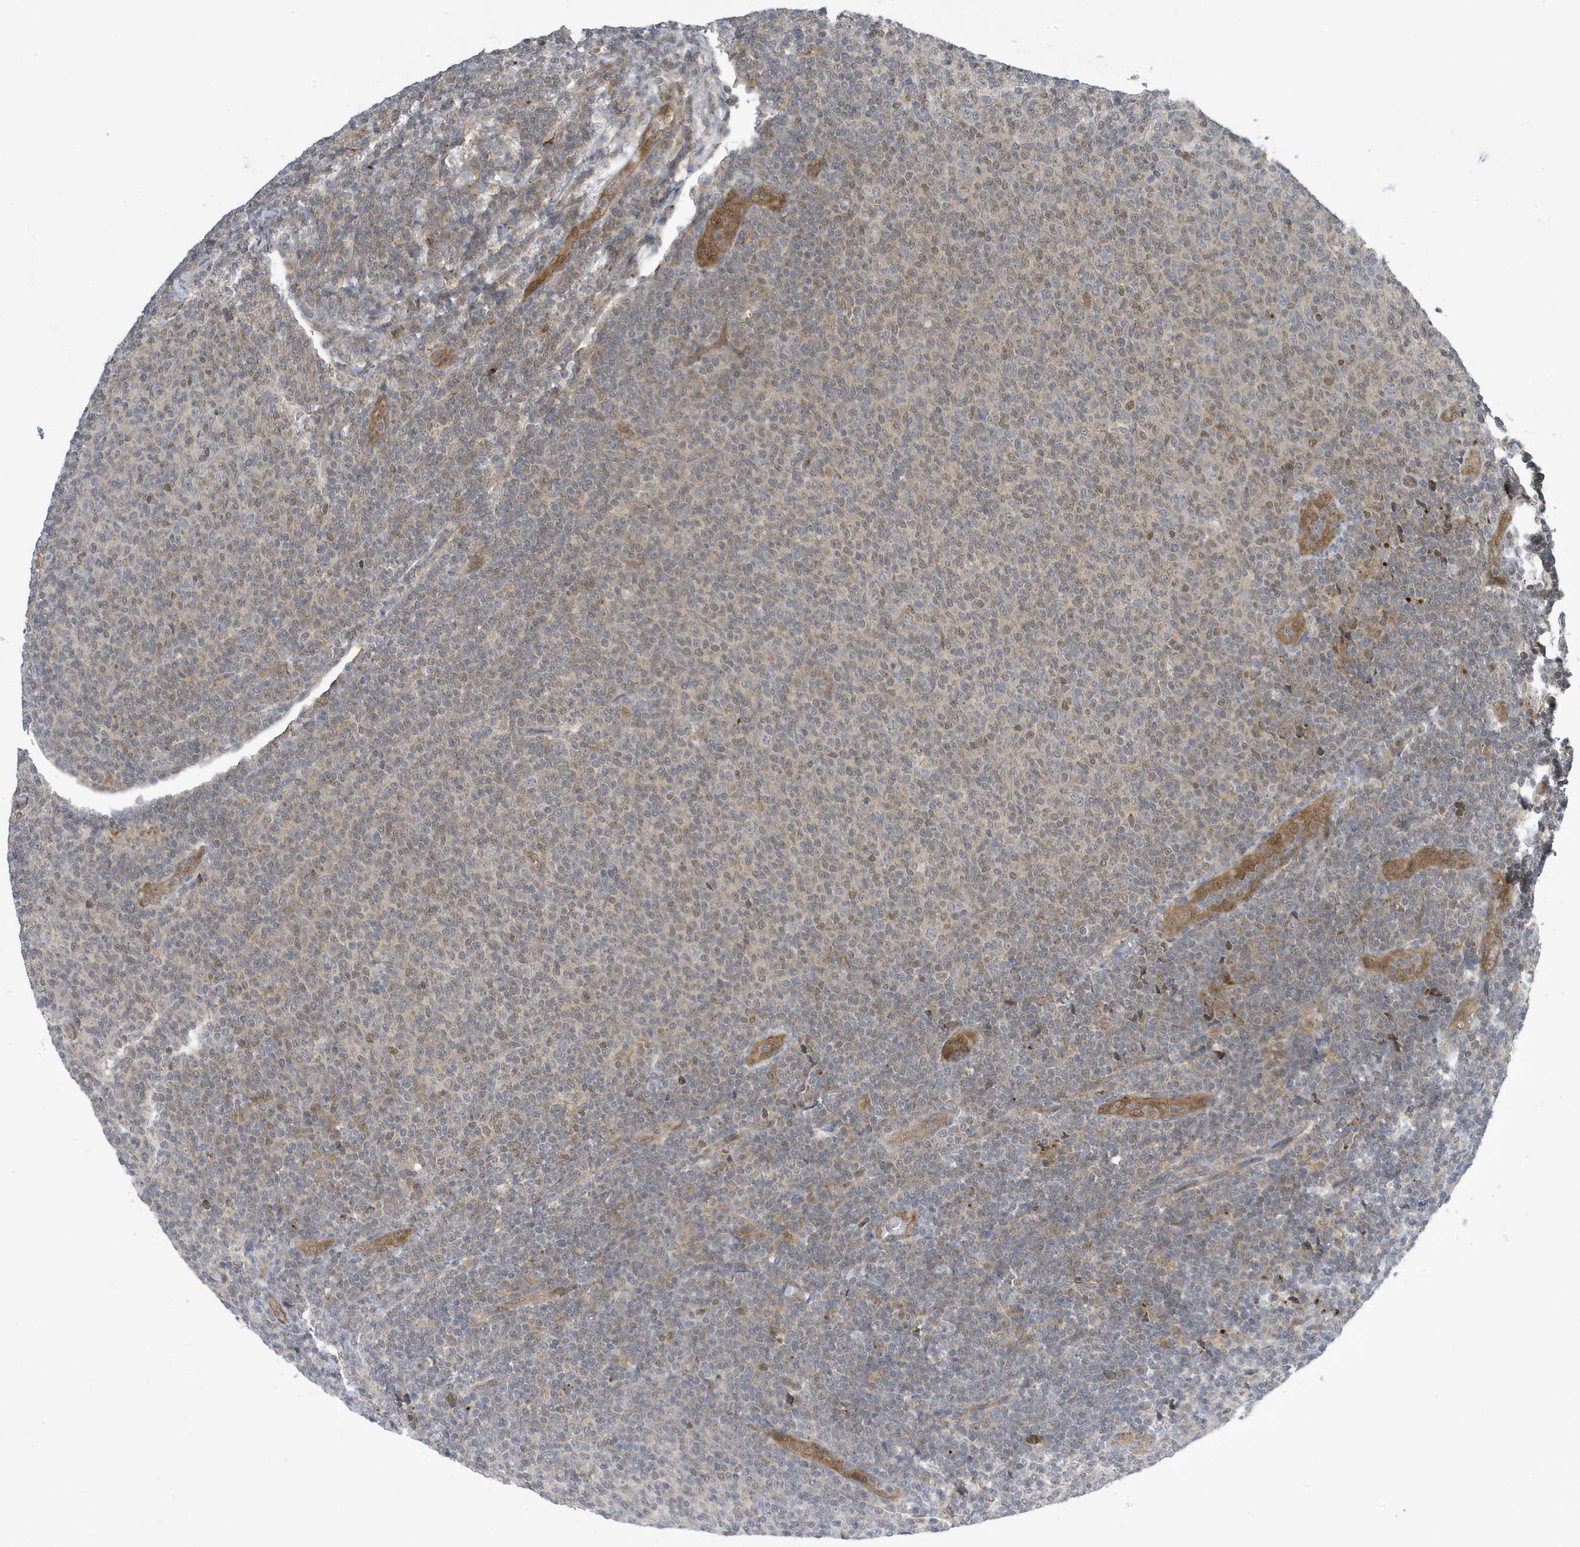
{"staining": {"intensity": "weak", "quantity": "<25%", "location": "nuclear"}, "tissue": "lymphoma", "cell_type": "Tumor cells", "image_type": "cancer", "snomed": [{"axis": "morphology", "description": "Malignant lymphoma, non-Hodgkin's type, Low grade"}, {"axis": "topography", "description": "Lymph node"}], "caption": "Immunohistochemical staining of low-grade malignant lymphoma, non-Hodgkin's type exhibits no significant positivity in tumor cells.", "gene": "NCOA7", "patient": {"sex": "male", "age": 66}}